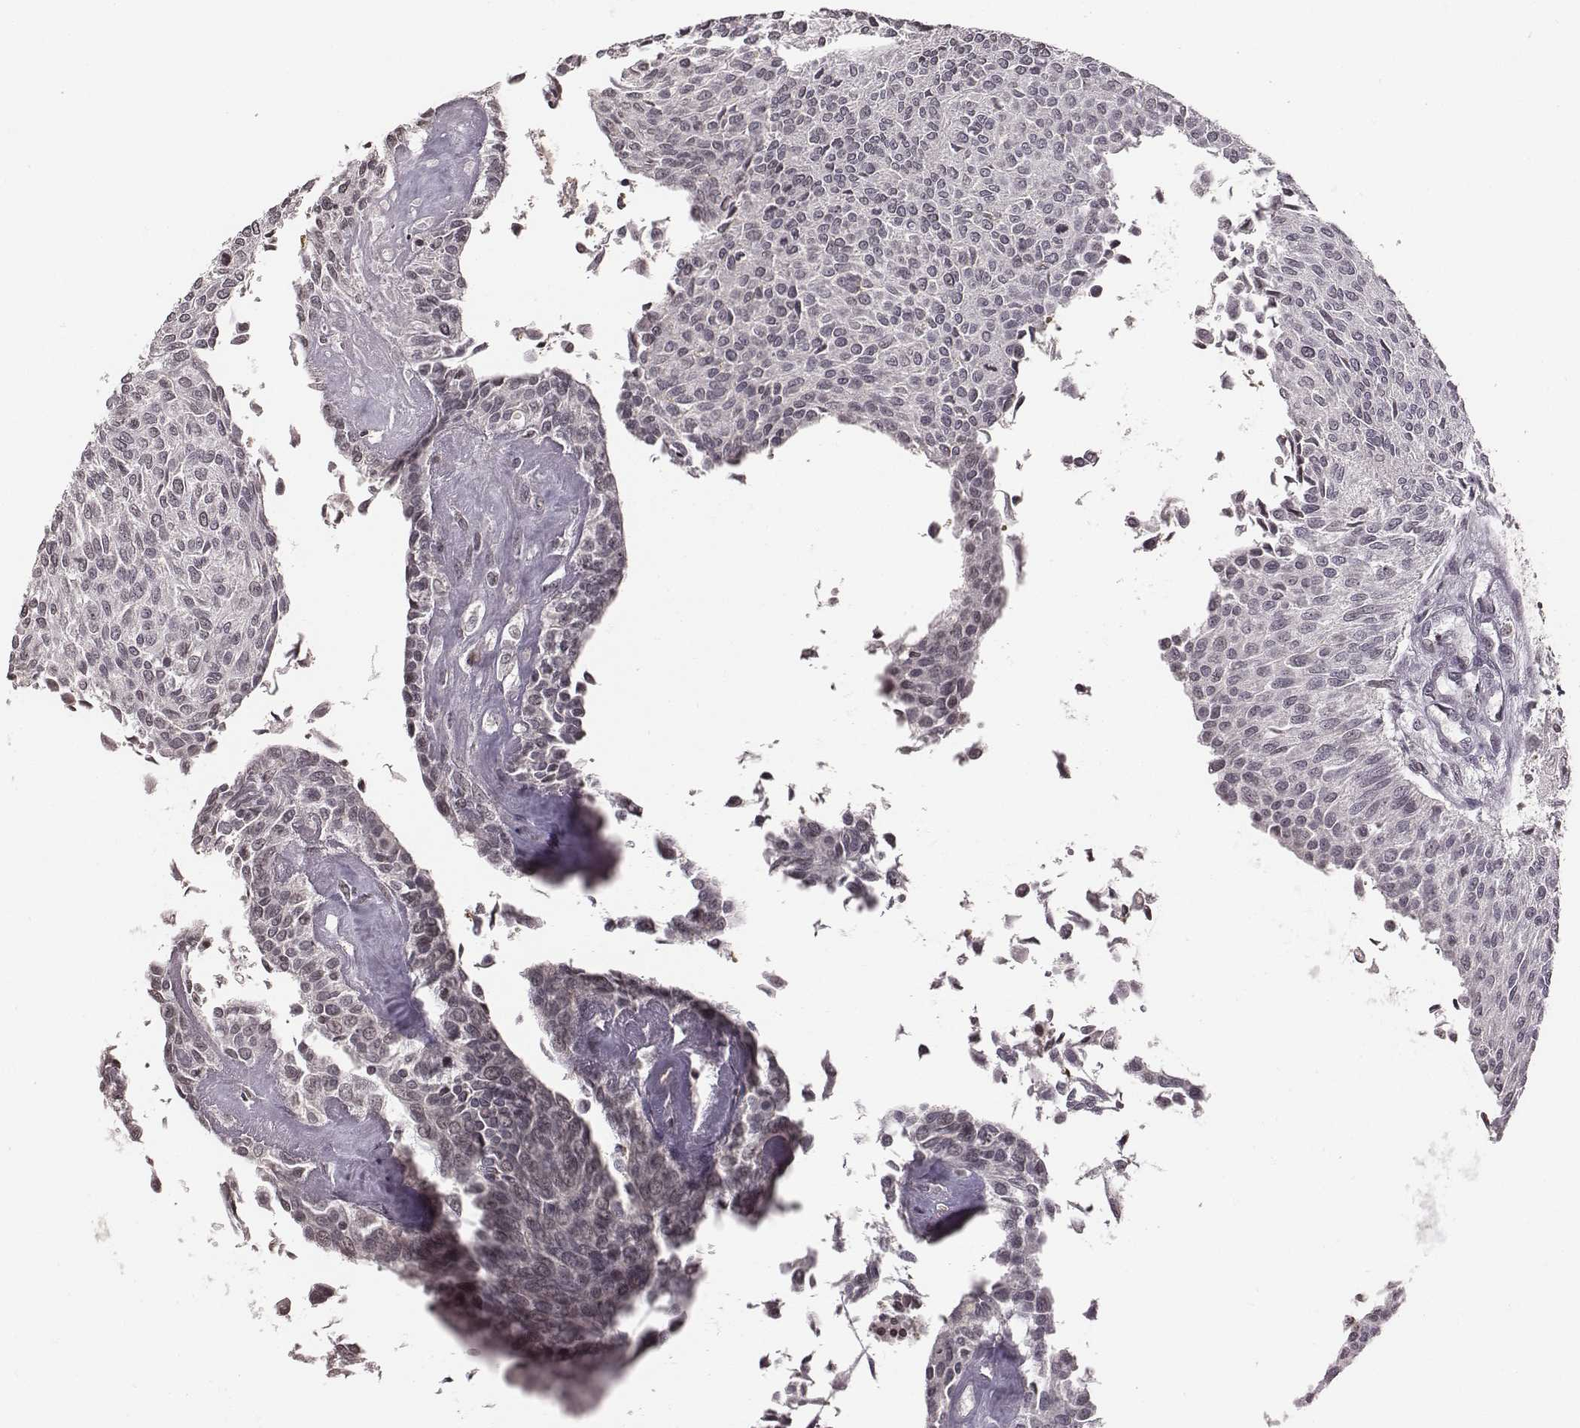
{"staining": {"intensity": "negative", "quantity": "none", "location": "none"}, "tissue": "urothelial cancer", "cell_type": "Tumor cells", "image_type": "cancer", "snomed": [{"axis": "morphology", "description": "Urothelial carcinoma, NOS"}, {"axis": "topography", "description": "Urinary bladder"}], "caption": "Immunohistochemistry (IHC) photomicrograph of human transitional cell carcinoma stained for a protein (brown), which displays no expression in tumor cells.", "gene": "GRM4", "patient": {"sex": "male", "age": 55}}